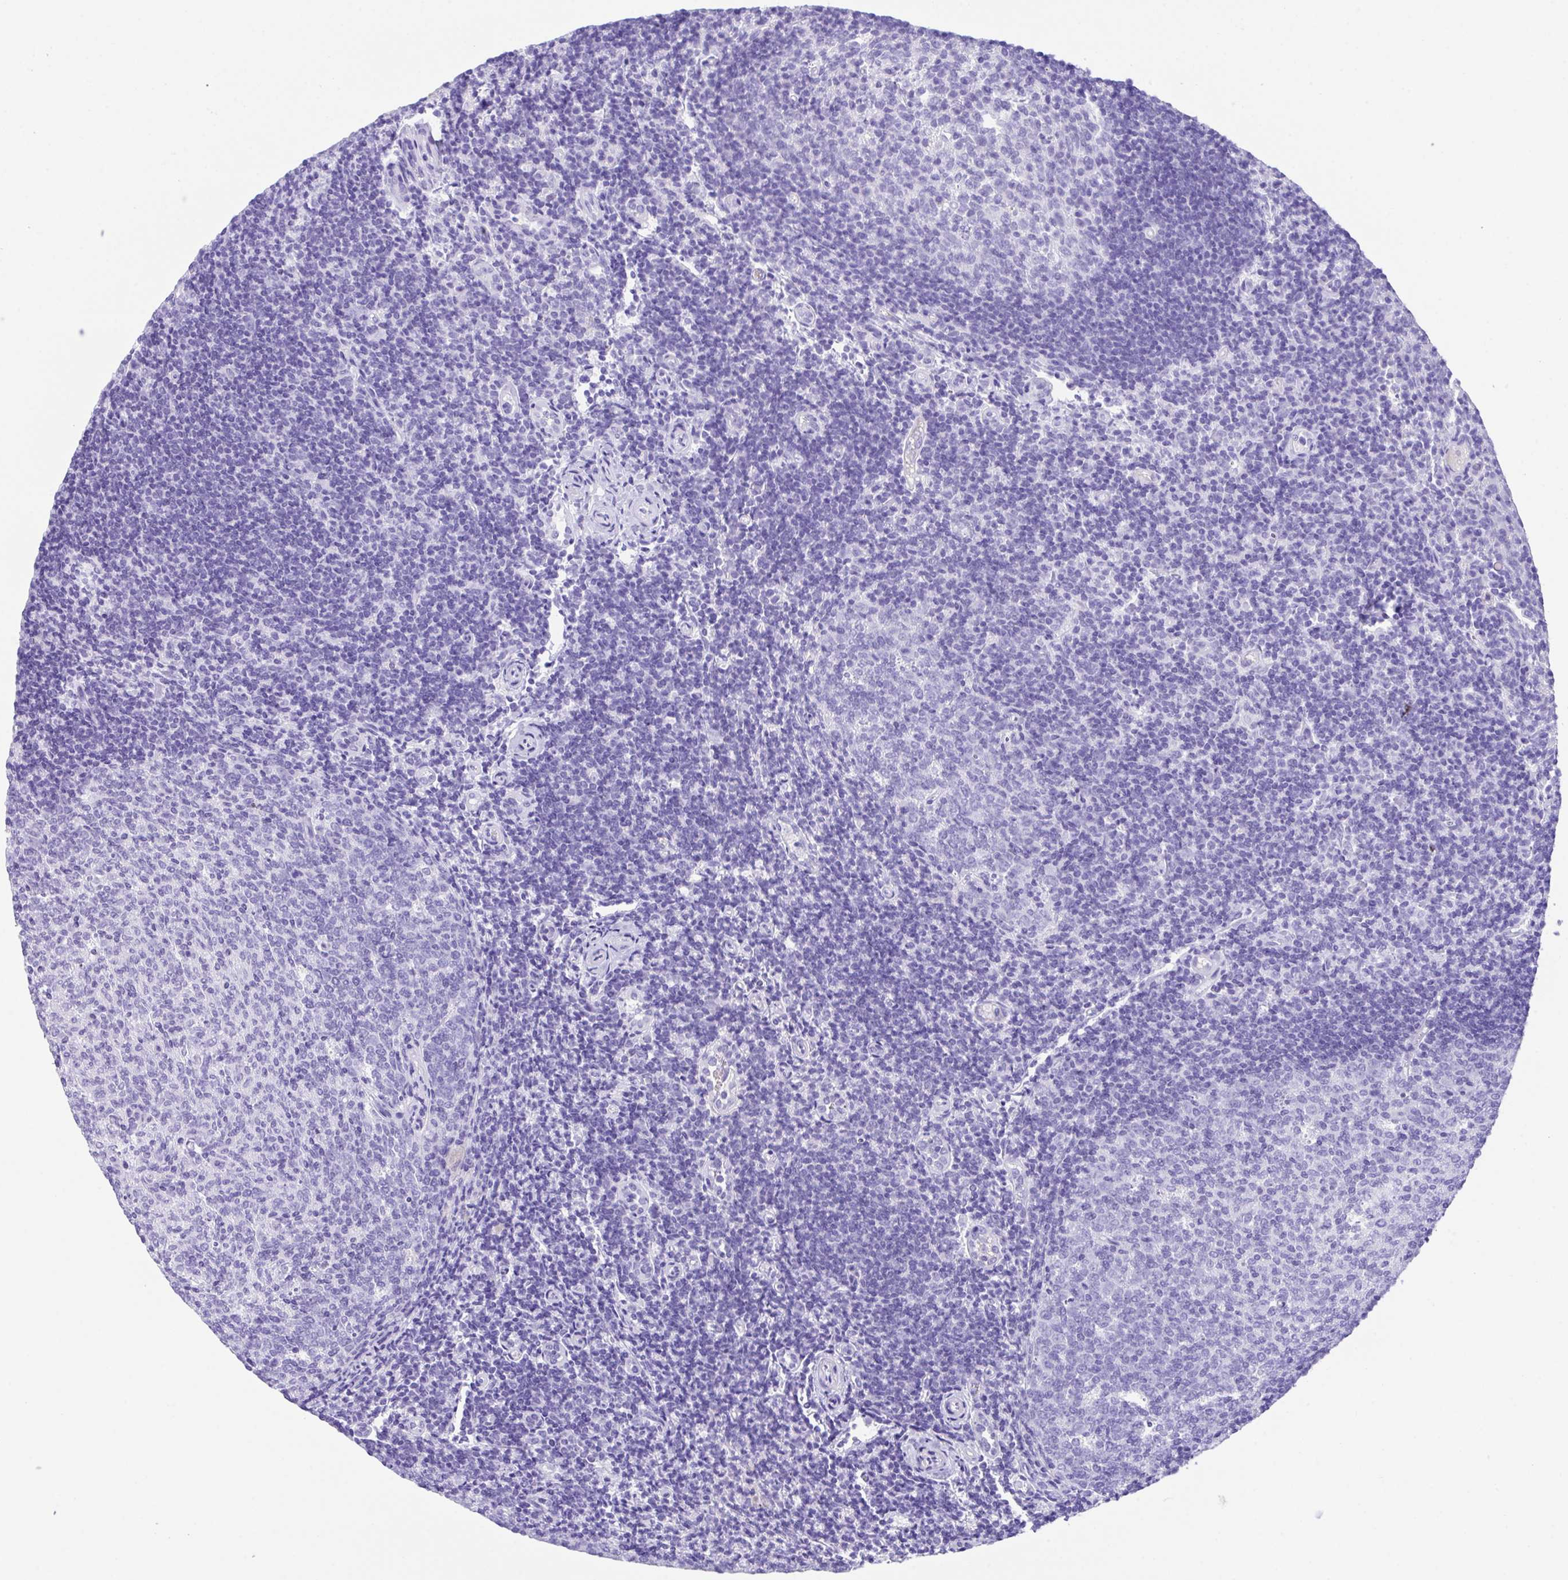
{"staining": {"intensity": "moderate", "quantity": "25%-75%", "location": "cytoplasmic/membranous"}, "tissue": "tonsil", "cell_type": "Germinal center cells", "image_type": "normal", "snomed": [{"axis": "morphology", "description": "Normal tissue, NOS"}, {"axis": "topography", "description": "Tonsil"}], "caption": "Tonsil stained with a brown dye reveals moderate cytoplasmic/membranous positive staining in approximately 25%-75% of germinal center cells.", "gene": "PCMTD2", "patient": {"sex": "female", "age": 10}}